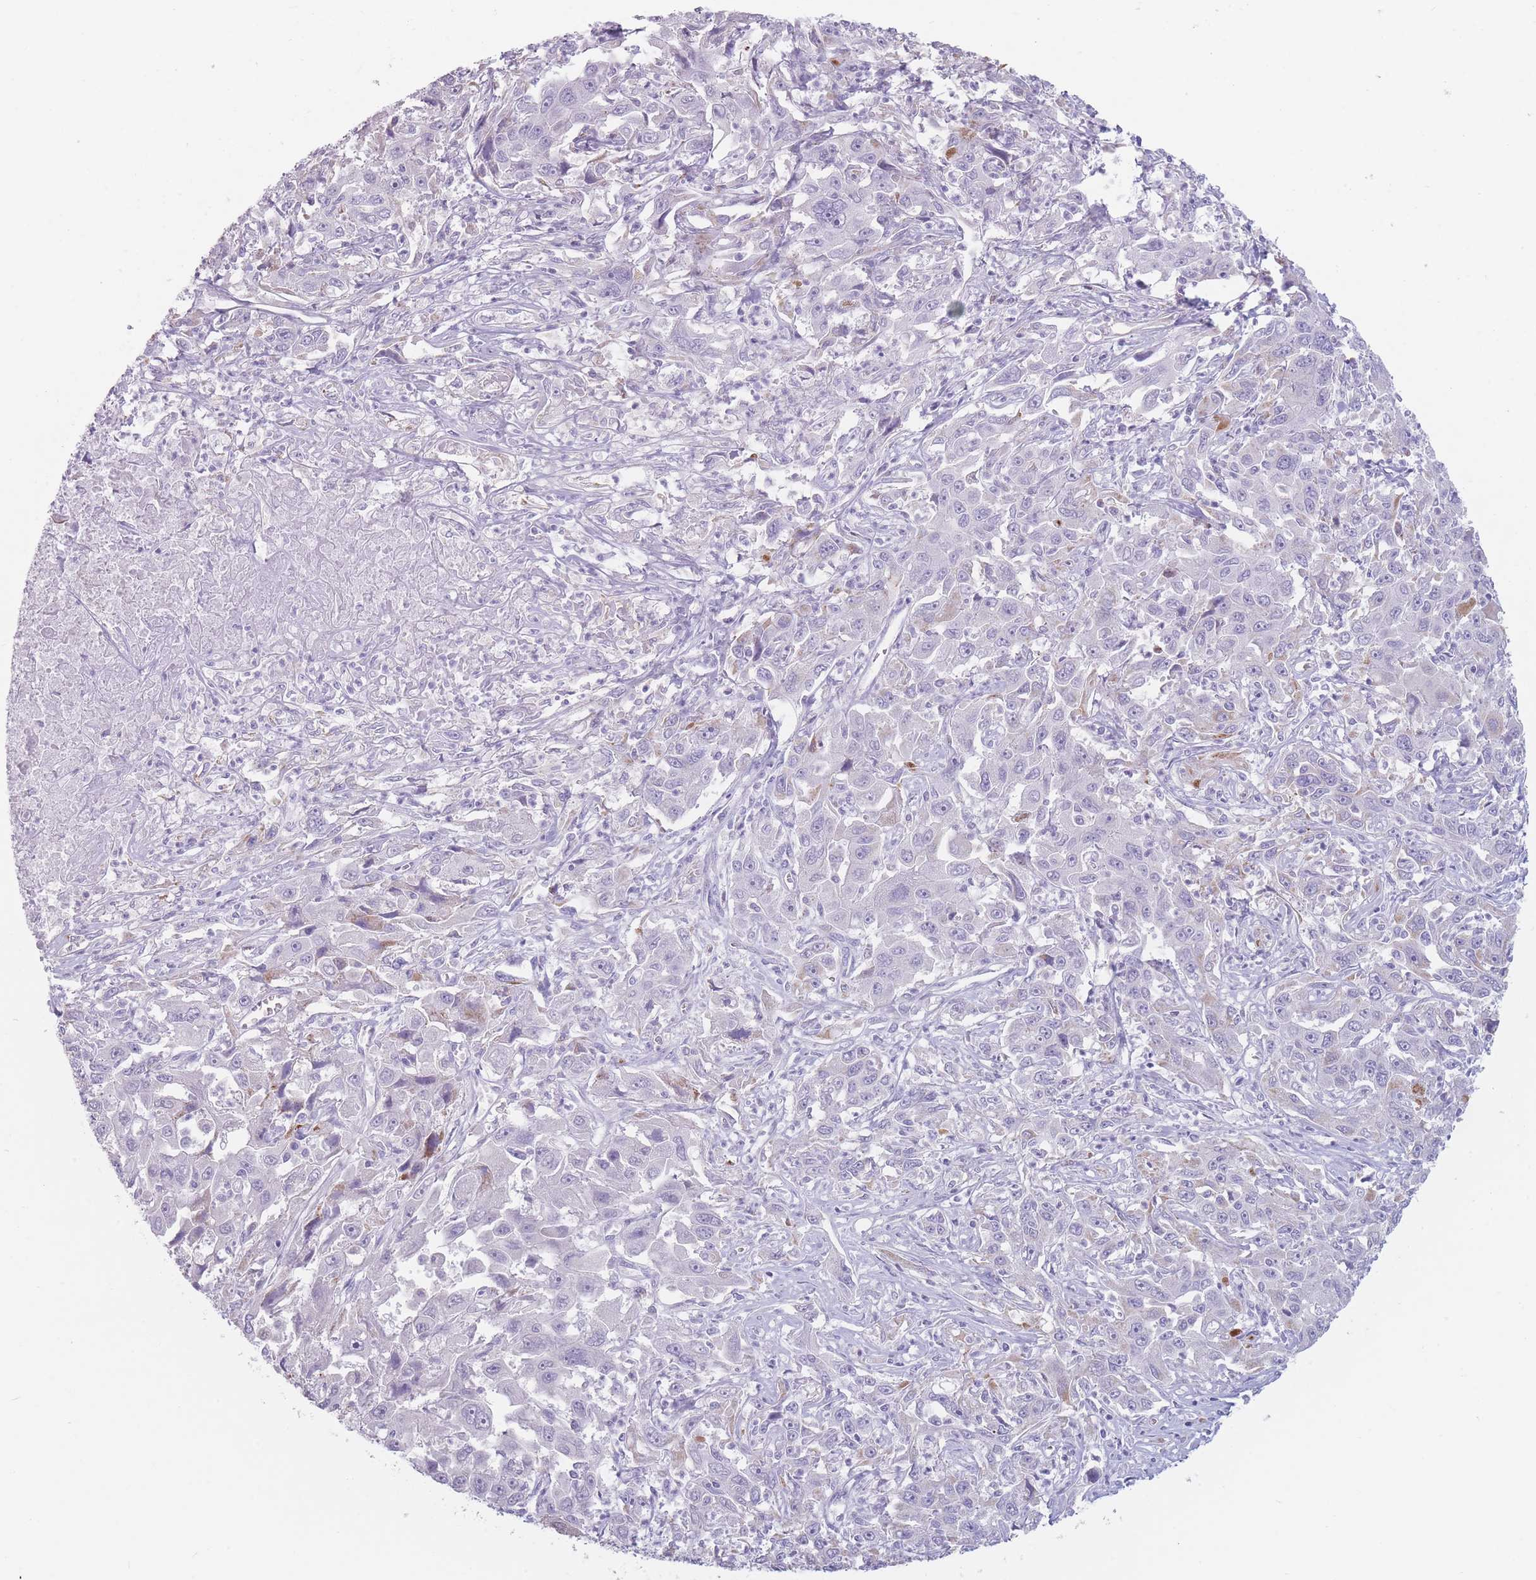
{"staining": {"intensity": "negative", "quantity": "none", "location": "none"}, "tissue": "liver cancer", "cell_type": "Tumor cells", "image_type": "cancer", "snomed": [{"axis": "morphology", "description": "Carcinoma, Hepatocellular, NOS"}, {"axis": "topography", "description": "Liver"}], "caption": "The image reveals no significant expression in tumor cells of liver cancer.", "gene": "GPR12", "patient": {"sex": "male", "age": 63}}